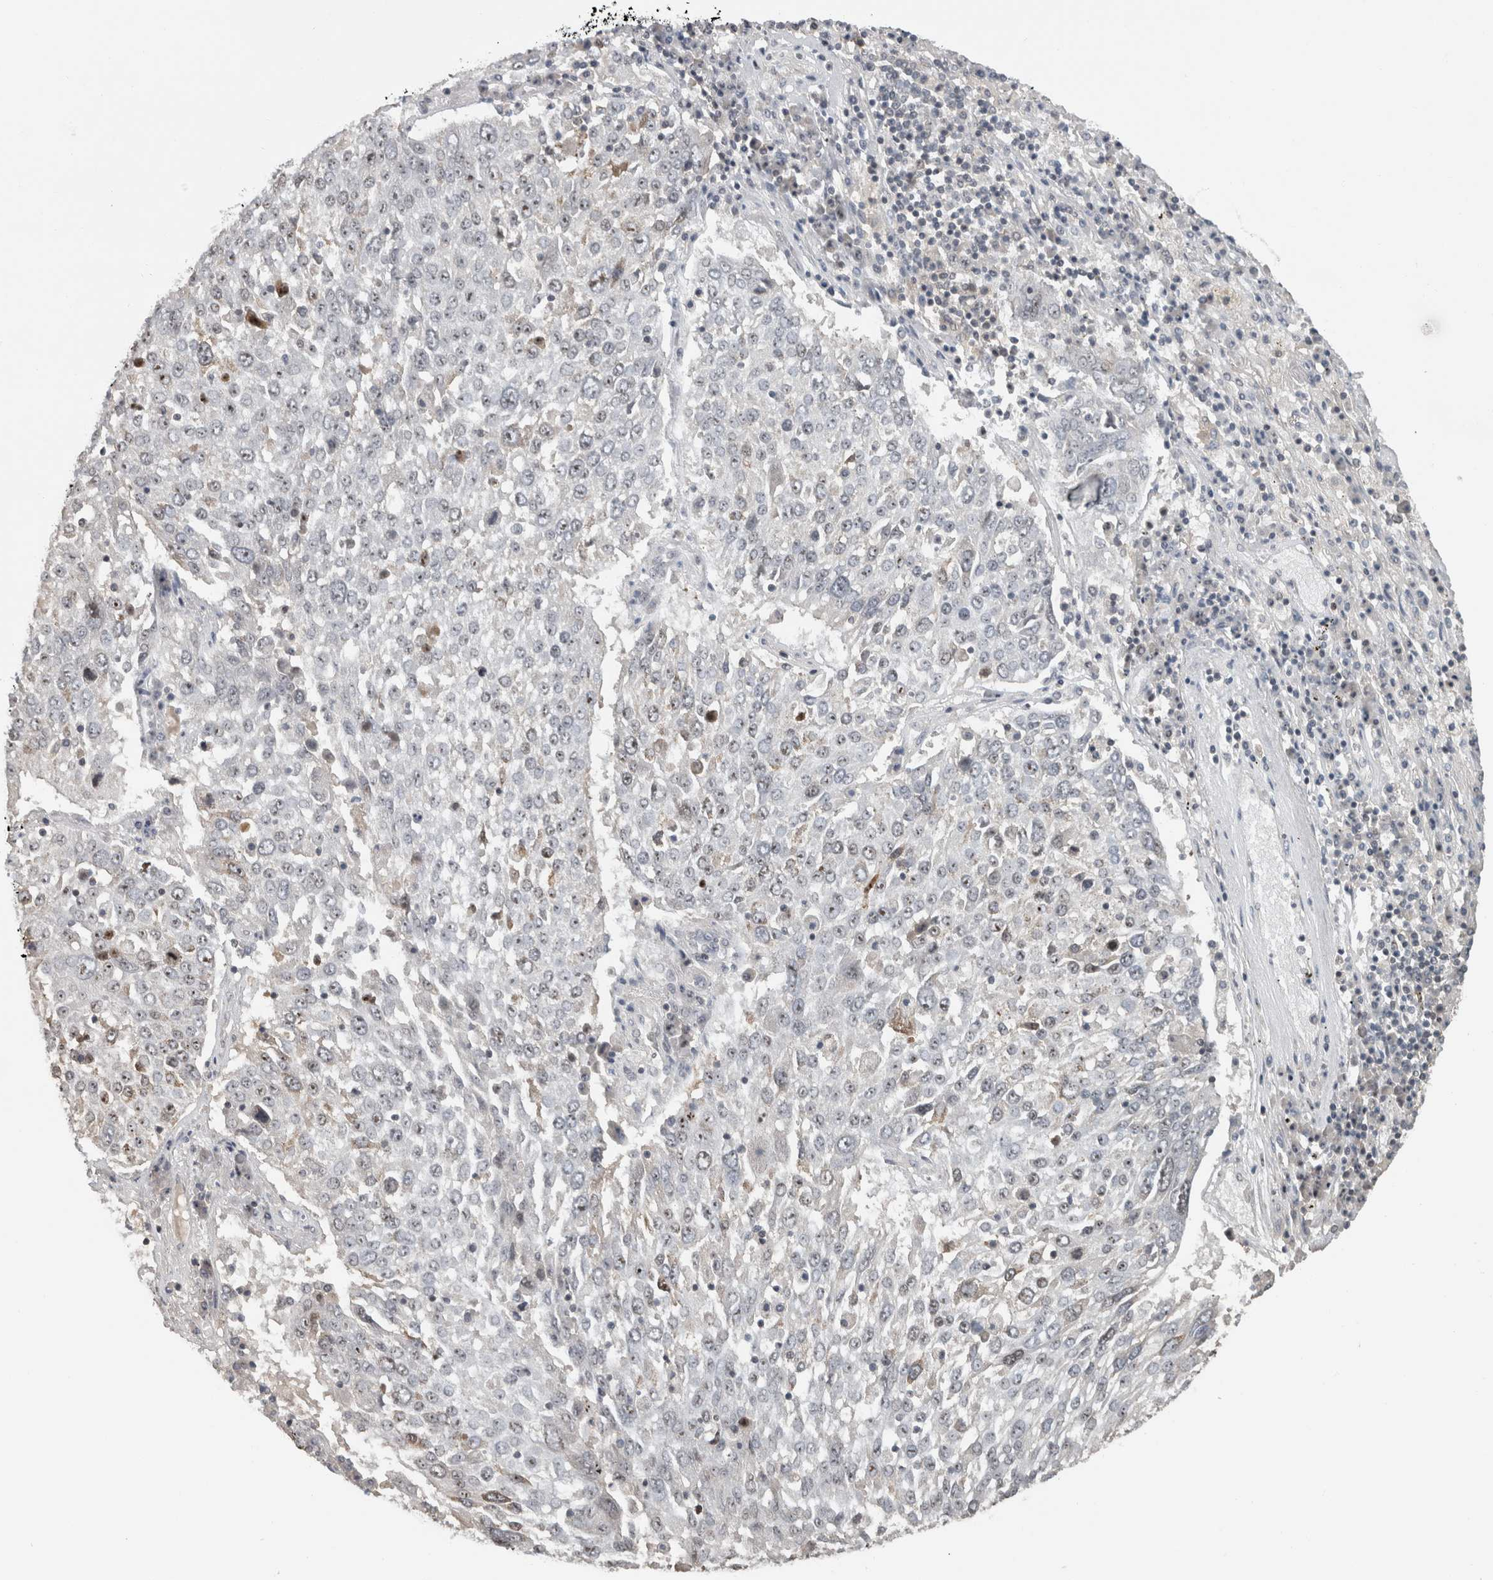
{"staining": {"intensity": "weak", "quantity": "<25%", "location": "nuclear"}, "tissue": "lung cancer", "cell_type": "Tumor cells", "image_type": "cancer", "snomed": [{"axis": "morphology", "description": "Squamous cell carcinoma, NOS"}, {"axis": "topography", "description": "Lung"}], "caption": "High power microscopy micrograph of an immunohistochemistry (IHC) photomicrograph of lung cancer, revealing no significant positivity in tumor cells. (Brightfield microscopy of DAB (3,3'-diaminobenzidine) immunohistochemistry (IHC) at high magnification).", "gene": "RBM28", "patient": {"sex": "male", "age": 65}}